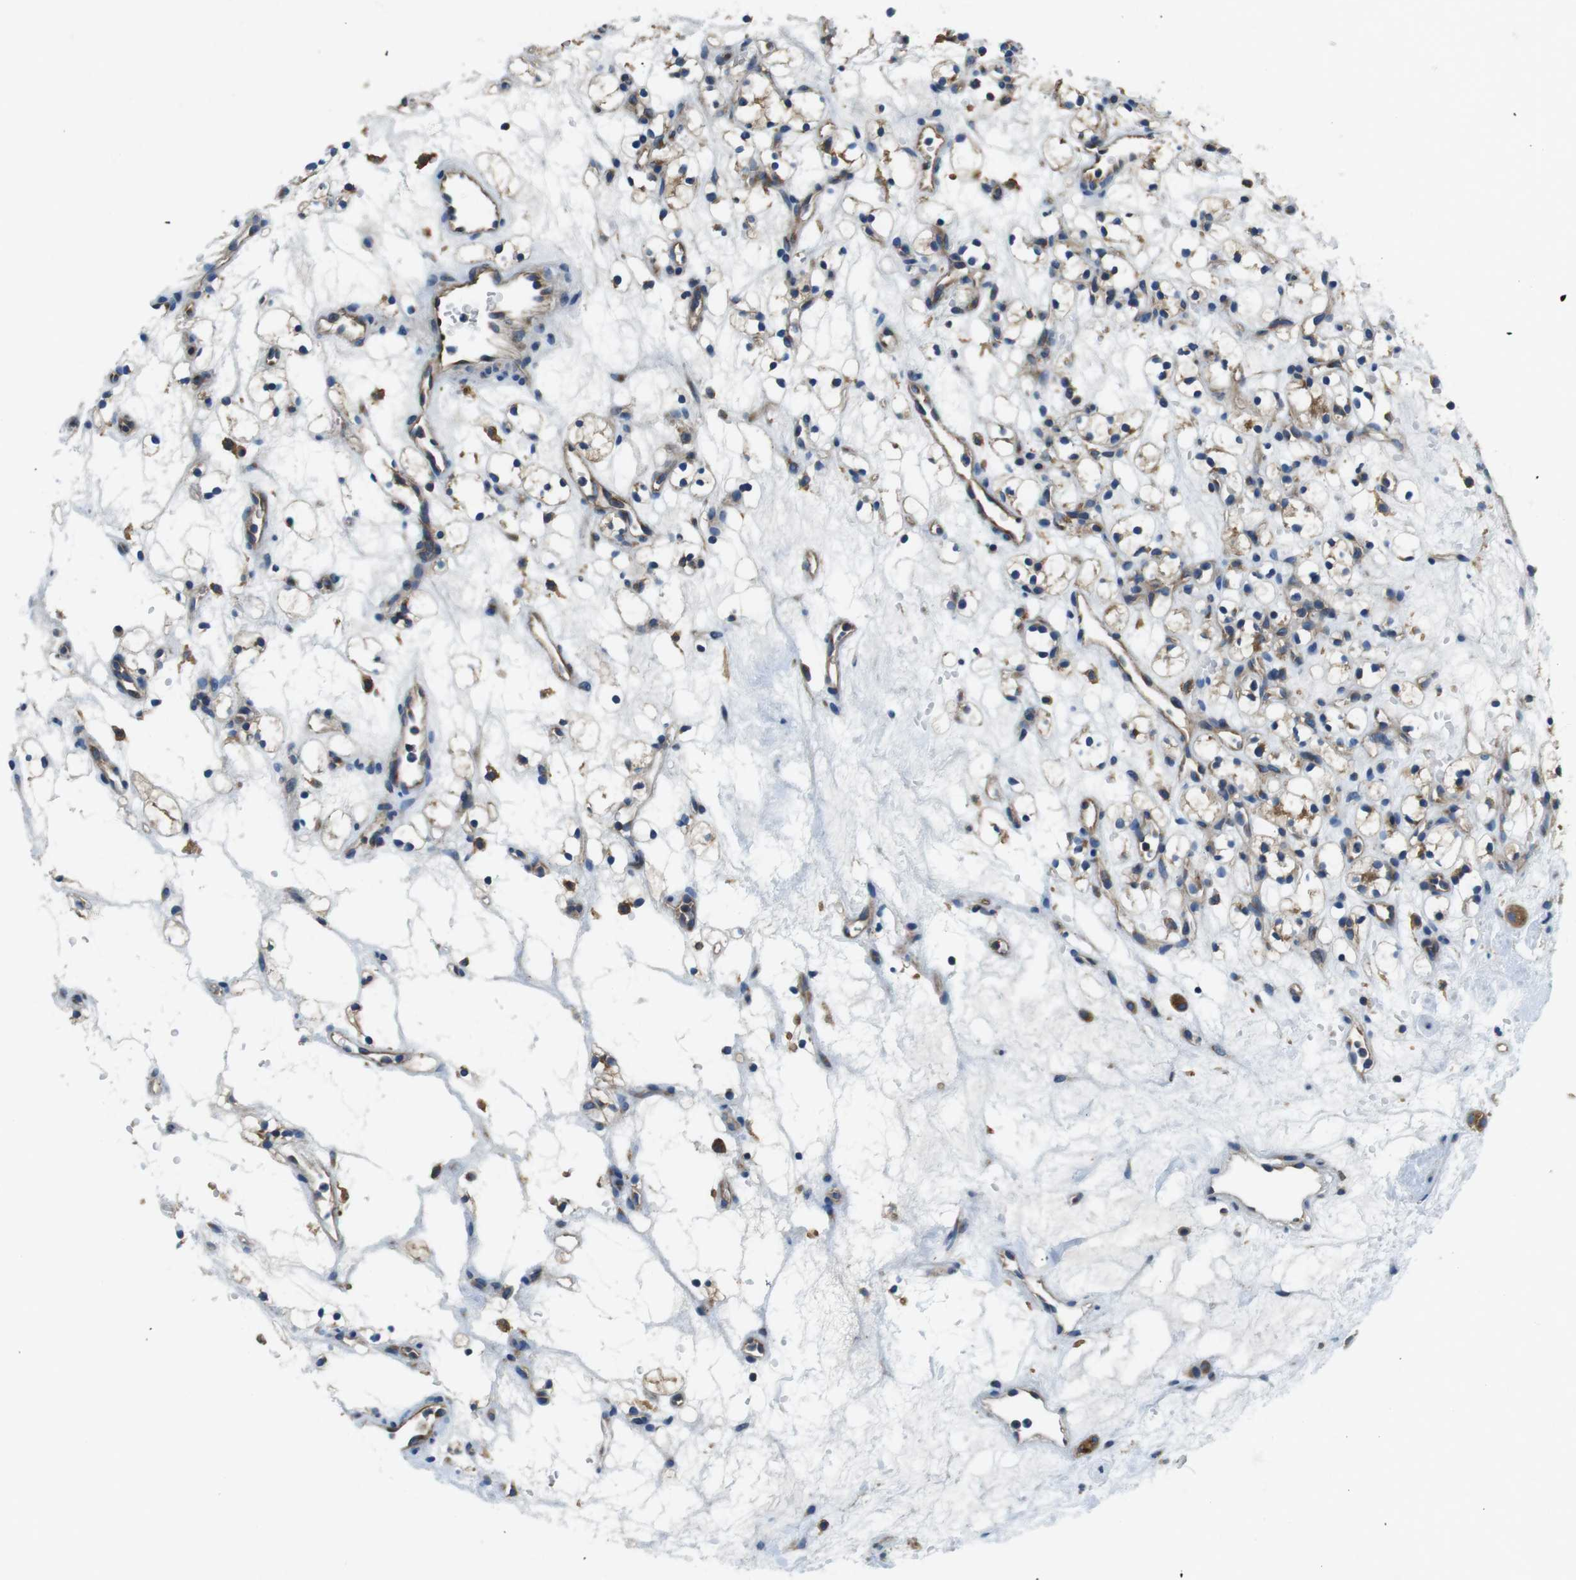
{"staining": {"intensity": "moderate", "quantity": "<25%", "location": "cytoplasmic/membranous"}, "tissue": "renal cancer", "cell_type": "Tumor cells", "image_type": "cancer", "snomed": [{"axis": "morphology", "description": "Adenocarcinoma, NOS"}, {"axis": "topography", "description": "Kidney"}], "caption": "This is a micrograph of immunohistochemistry staining of renal cancer (adenocarcinoma), which shows moderate staining in the cytoplasmic/membranous of tumor cells.", "gene": "DENND4C", "patient": {"sex": "female", "age": 60}}